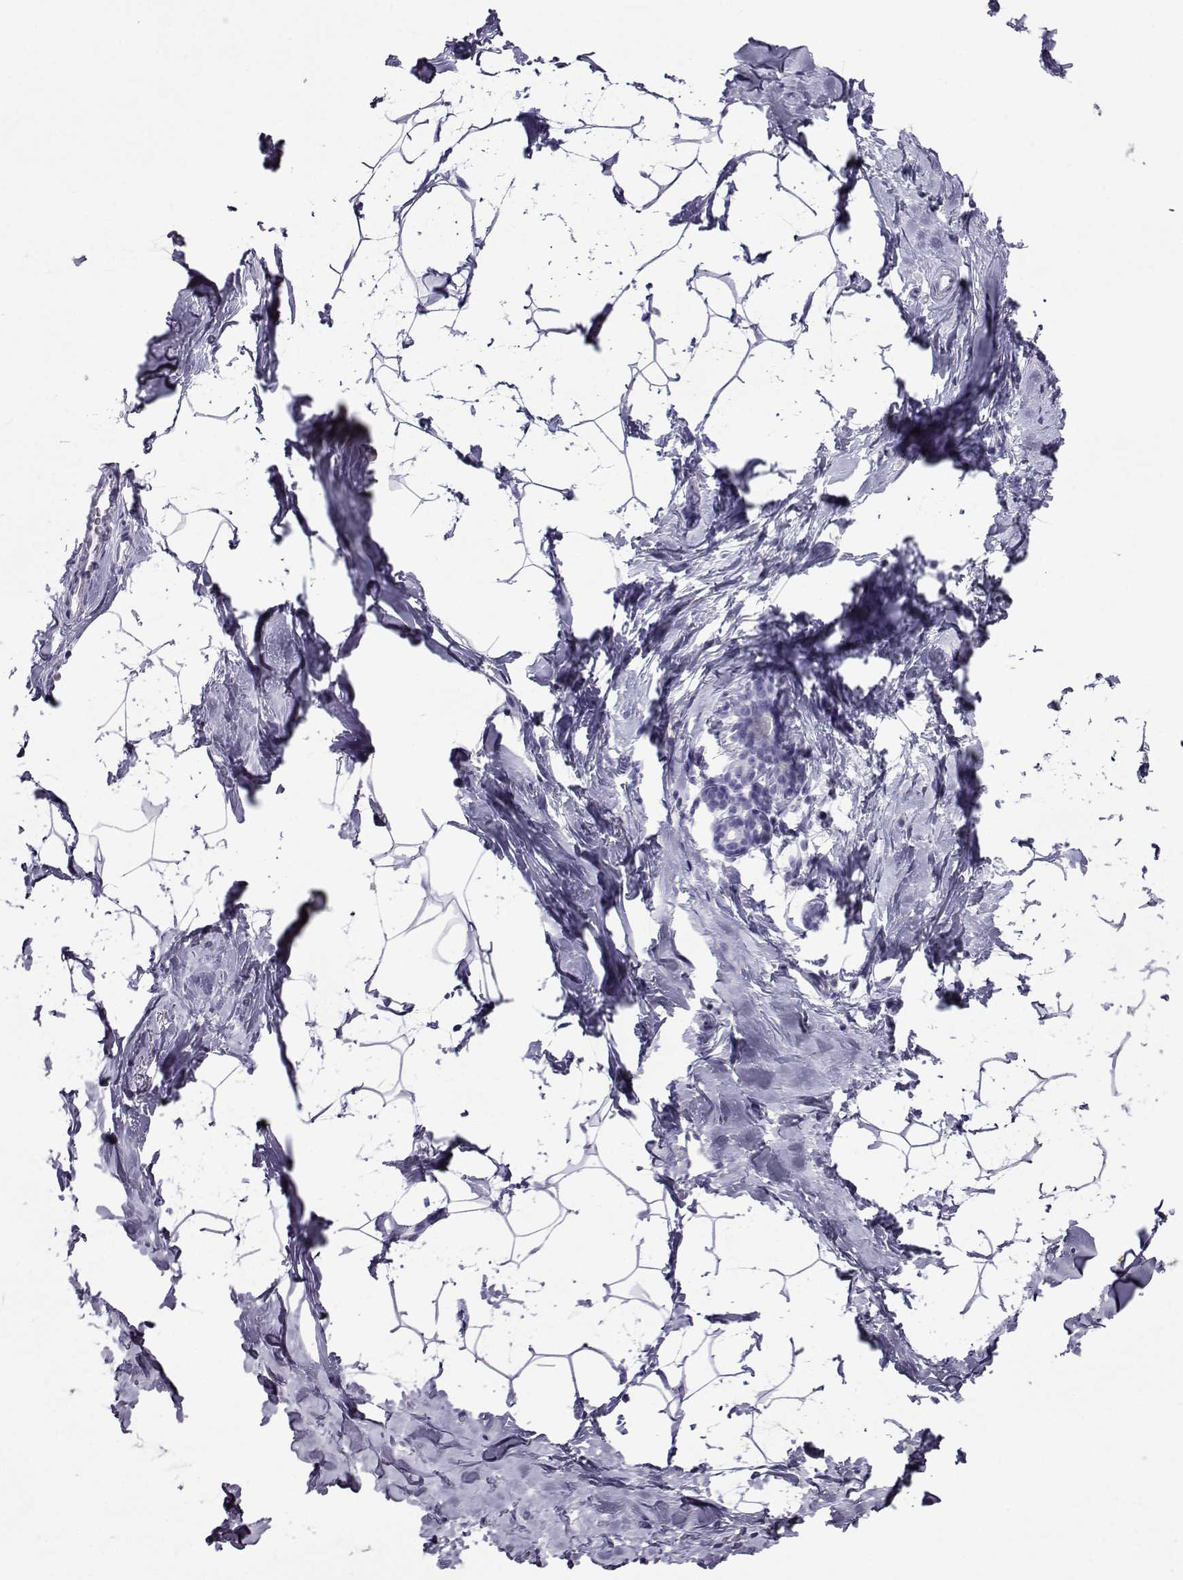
{"staining": {"intensity": "negative", "quantity": "none", "location": "none"}, "tissue": "breast", "cell_type": "Adipocytes", "image_type": "normal", "snomed": [{"axis": "morphology", "description": "Normal tissue, NOS"}, {"axis": "topography", "description": "Breast"}], "caption": "High magnification brightfield microscopy of benign breast stained with DAB (brown) and counterstained with hematoxylin (blue): adipocytes show no significant expression.", "gene": "CRYBB1", "patient": {"sex": "female", "age": 32}}